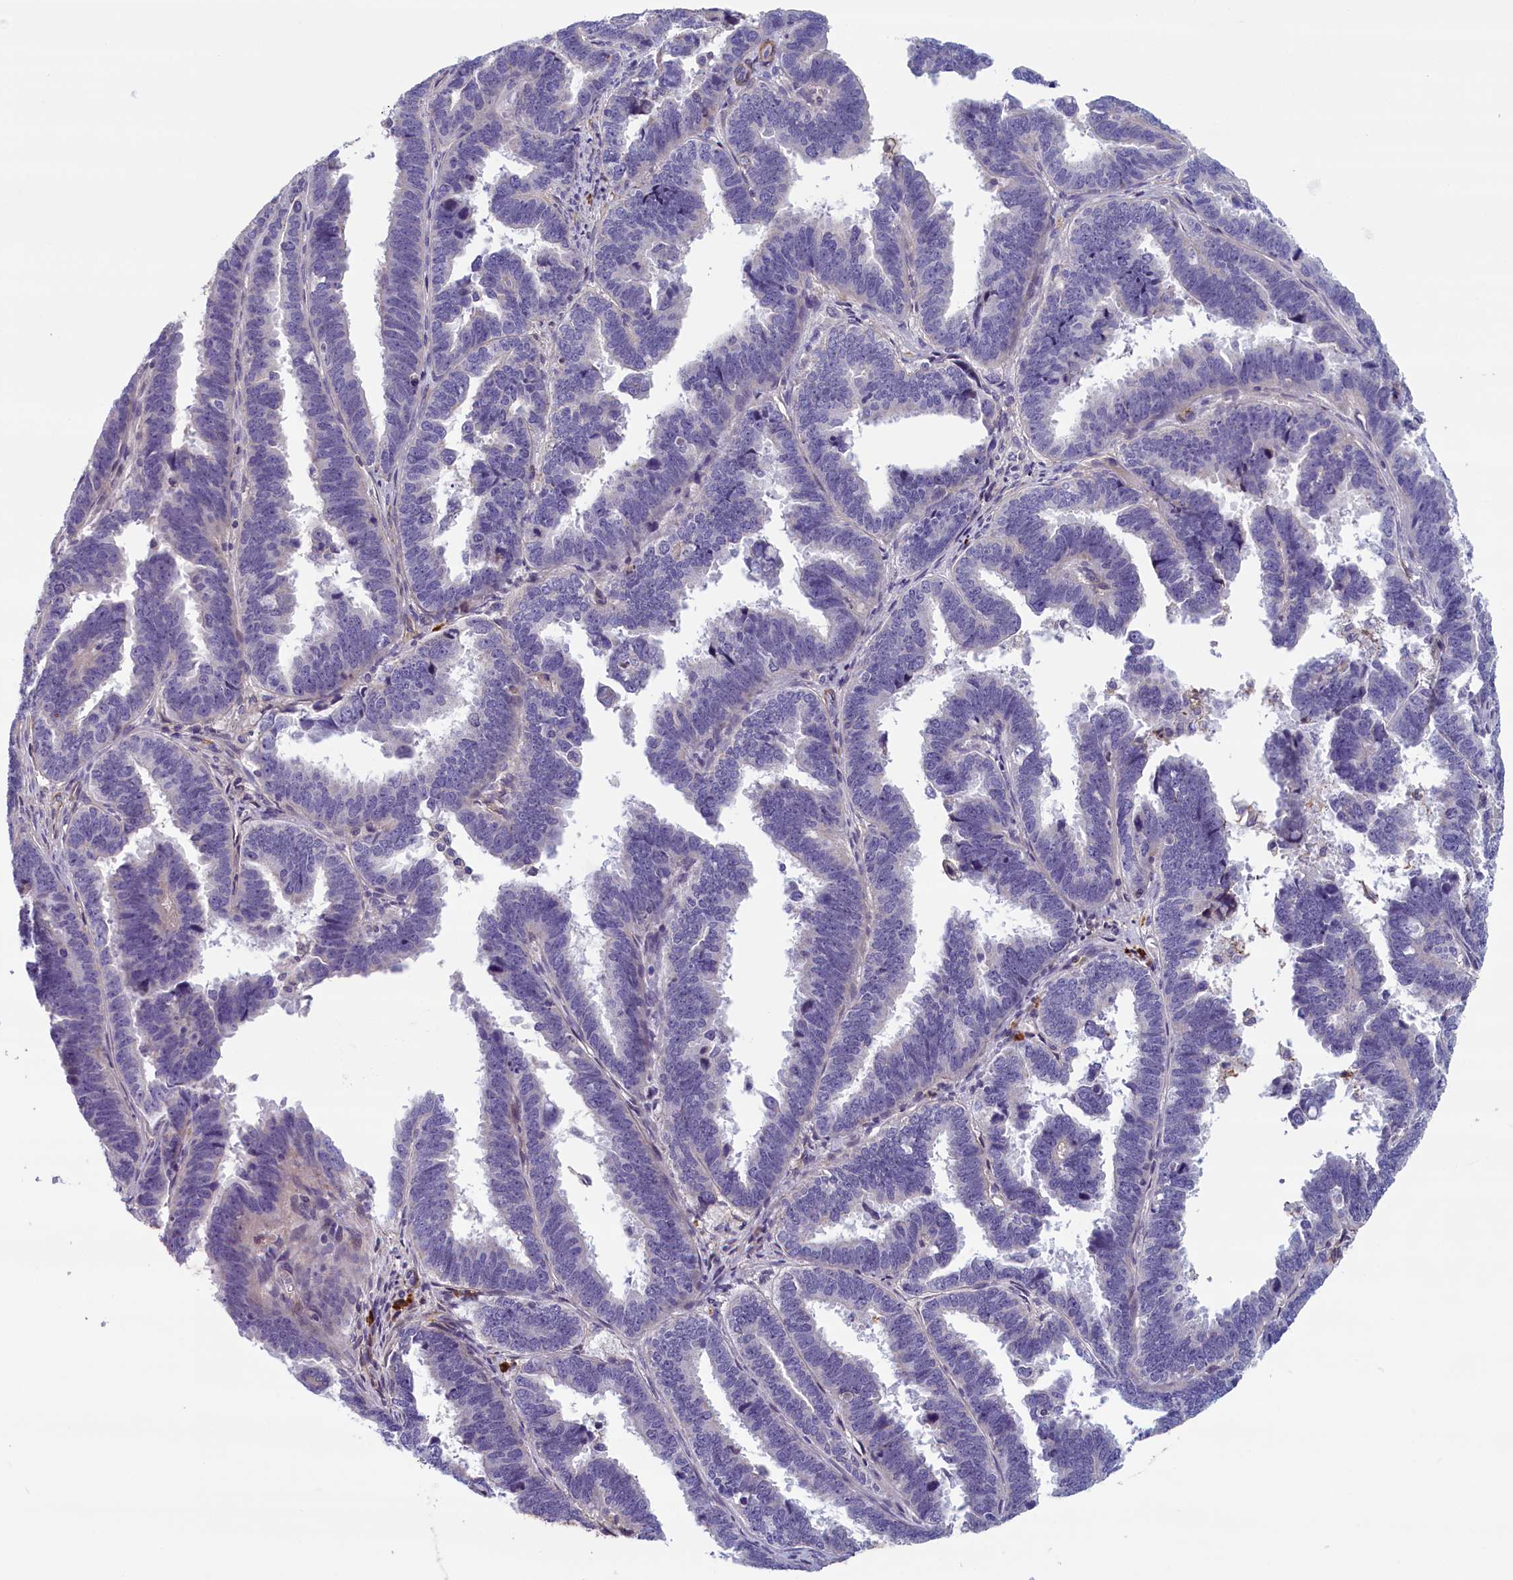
{"staining": {"intensity": "negative", "quantity": "none", "location": "none"}, "tissue": "endometrial cancer", "cell_type": "Tumor cells", "image_type": "cancer", "snomed": [{"axis": "morphology", "description": "Adenocarcinoma, NOS"}, {"axis": "topography", "description": "Endometrium"}], "caption": "Immunohistochemical staining of endometrial cancer displays no significant expression in tumor cells.", "gene": "BCL2L13", "patient": {"sex": "female", "age": 75}}